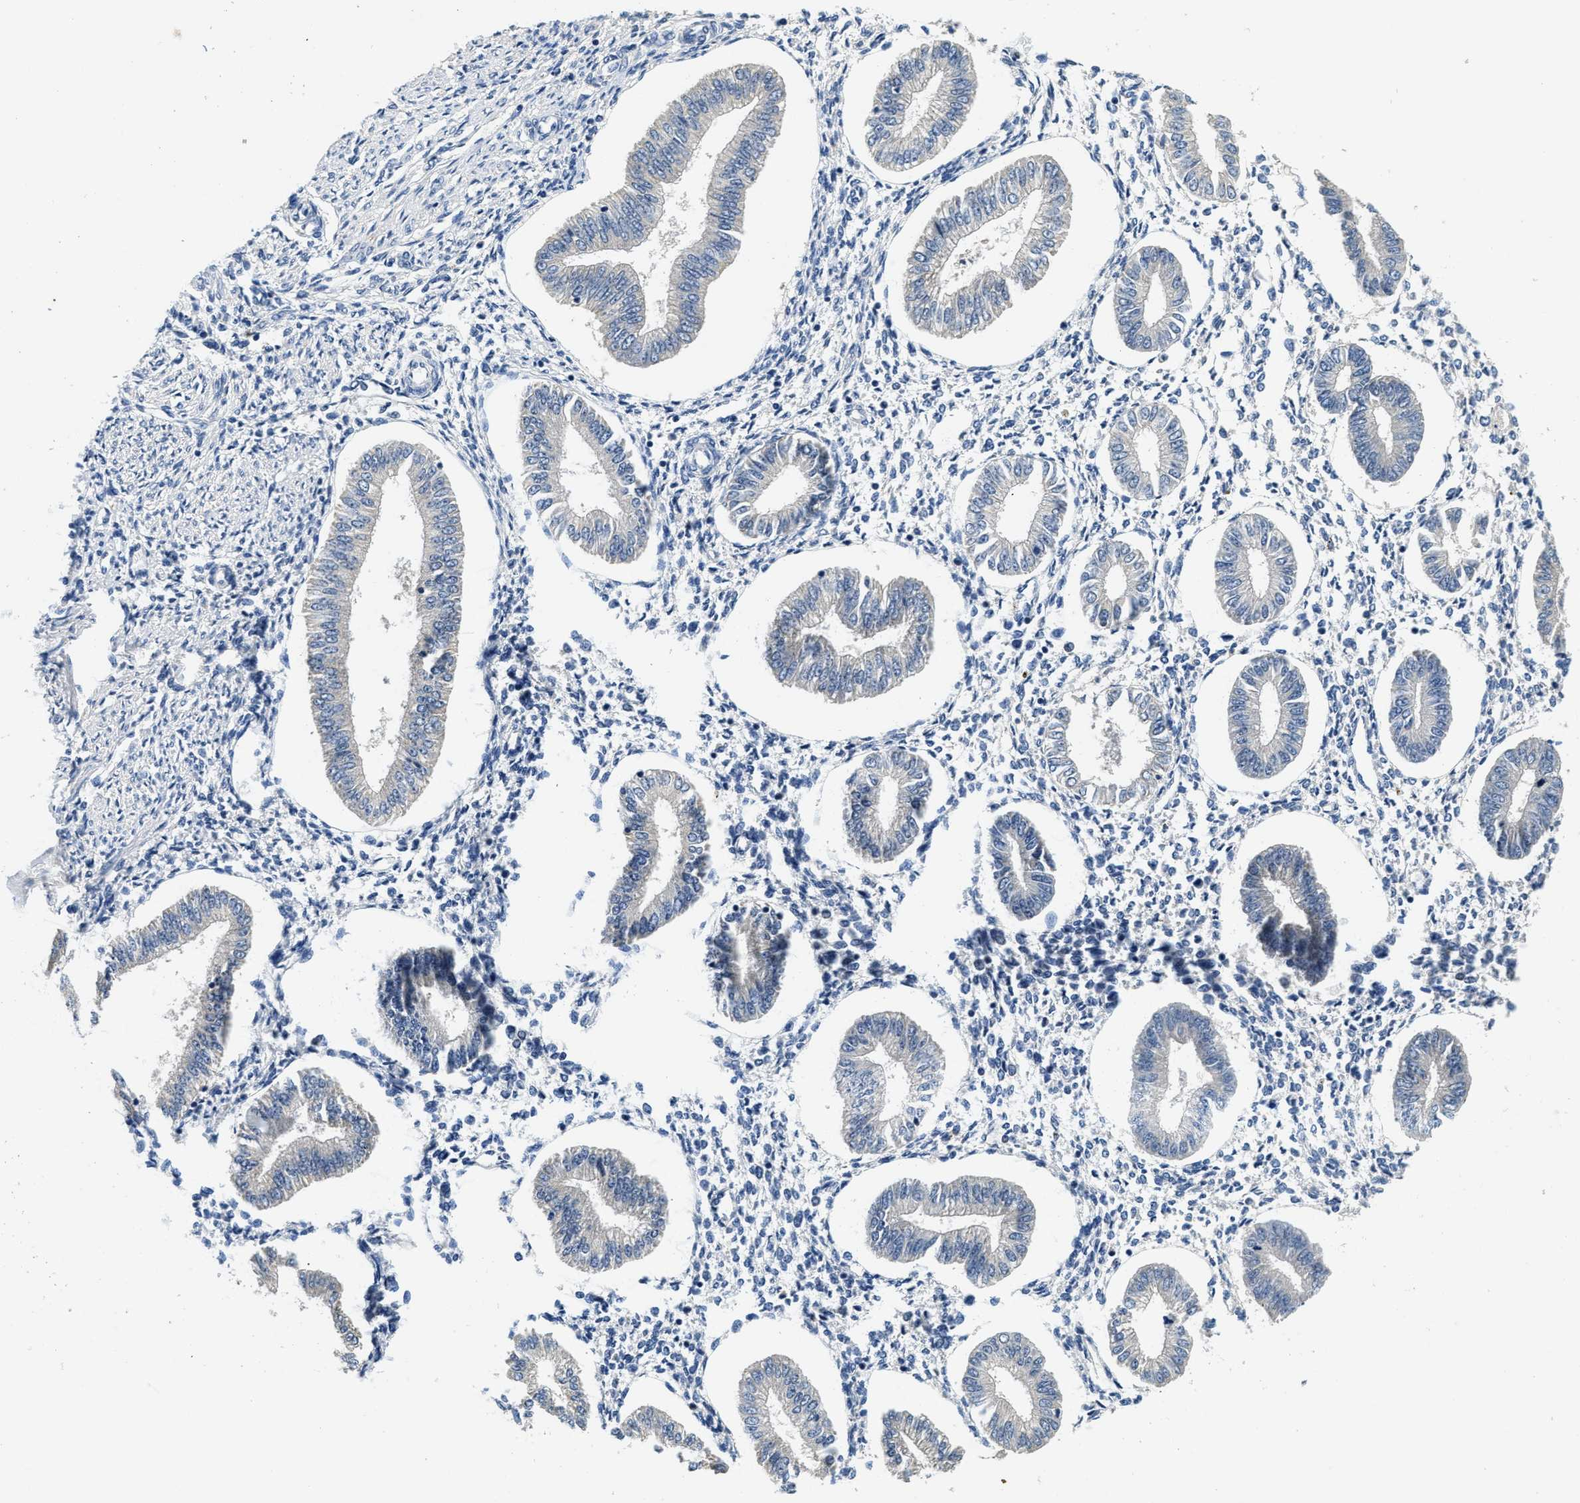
{"staining": {"intensity": "negative", "quantity": "none", "location": "none"}, "tissue": "endometrium", "cell_type": "Cells in endometrial stroma", "image_type": "normal", "snomed": [{"axis": "morphology", "description": "Normal tissue, NOS"}, {"axis": "topography", "description": "Endometrium"}], "caption": "This is an immunohistochemistry (IHC) photomicrograph of benign endometrium. There is no positivity in cells in endometrial stroma.", "gene": "ALDH3A2", "patient": {"sex": "female", "age": 50}}